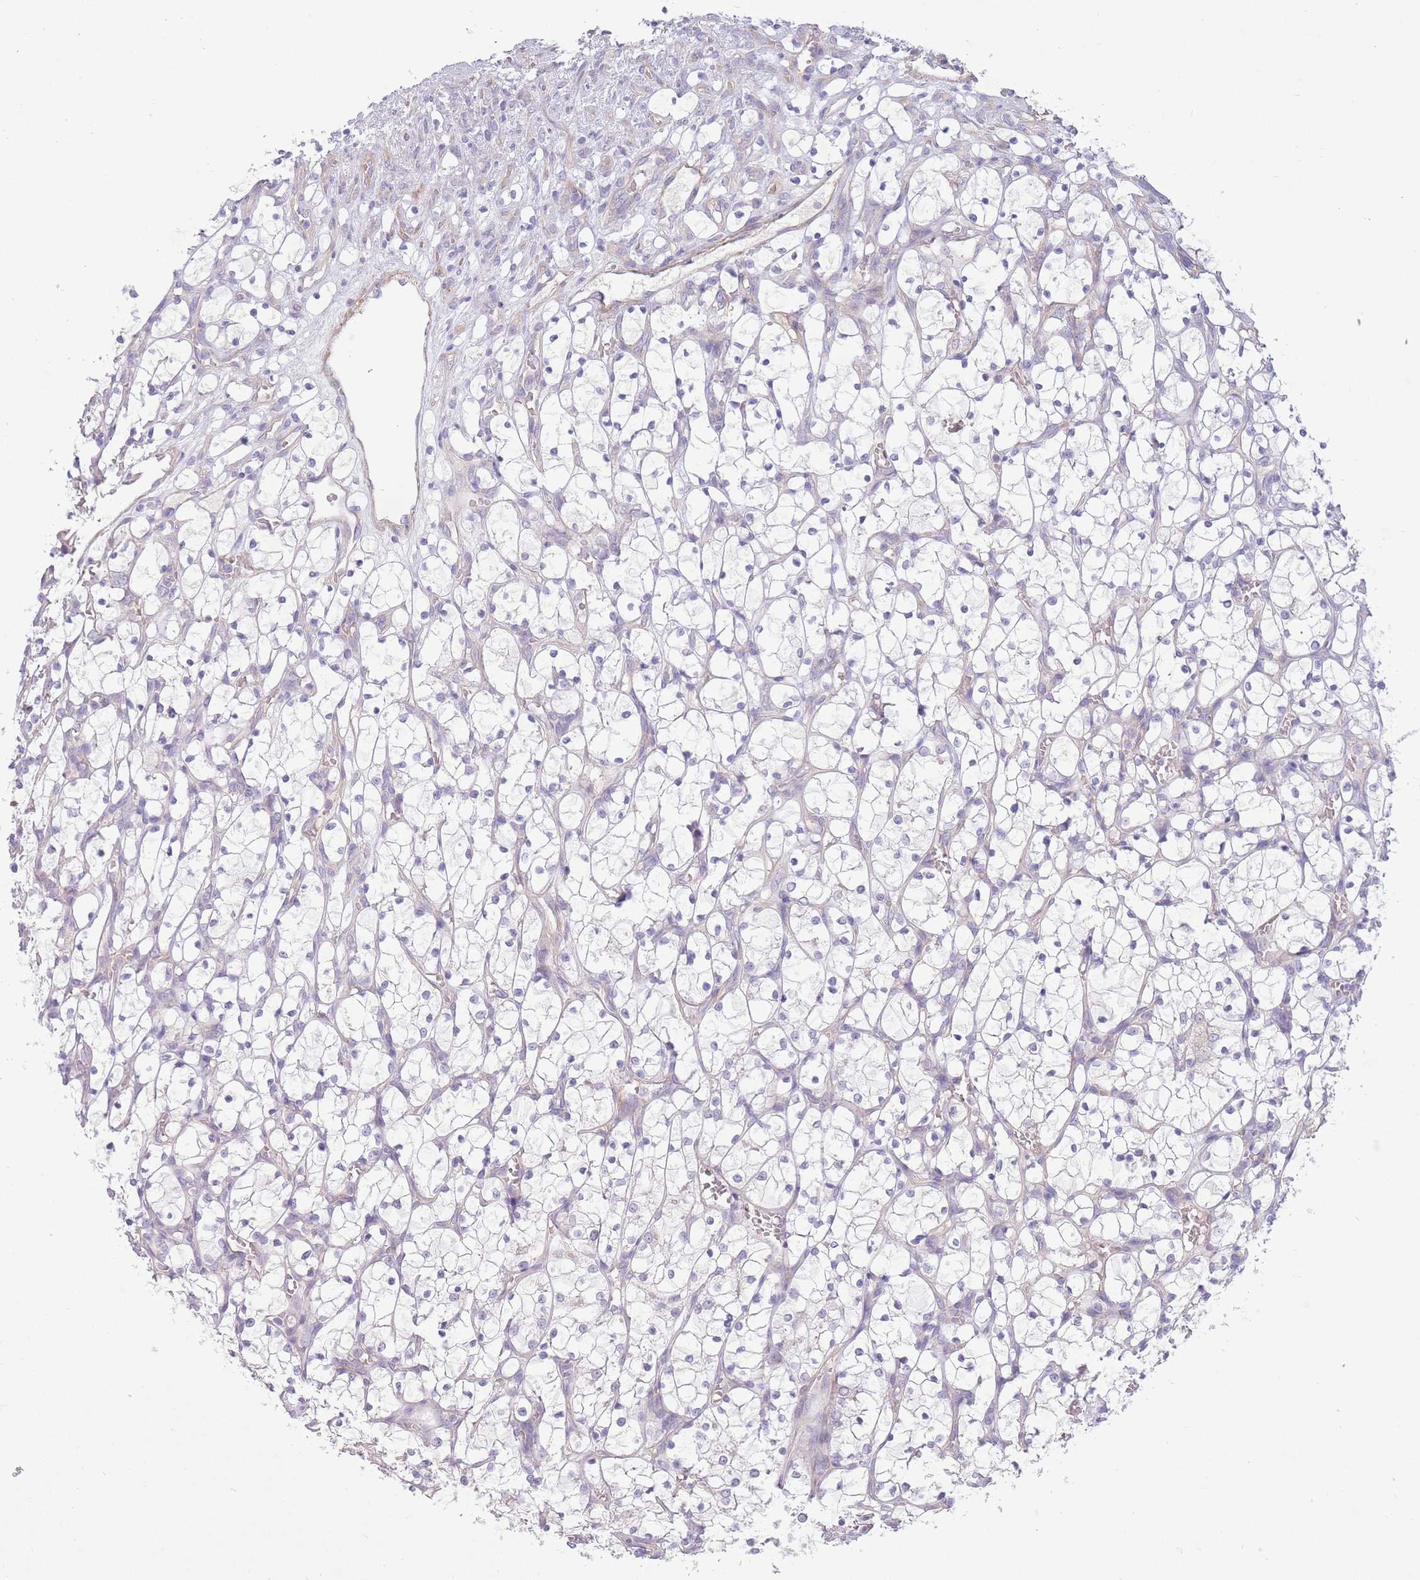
{"staining": {"intensity": "negative", "quantity": "none", "location": "none"}, "tissue": "renal cancer", "cell_type": "Tumor cells", "image_type": "cancer", "snomed": [{"axis": "morphology", "description": "Adenocarcinoma, NOS"}, {"axis": "topography", "description": "Kidney"}], "caption": "The immunohistochemistry (IHC) histopathology image has no significant expression in tumor cells of adenocarcinoma (renal) tissue.", "gene": "PNPLA5", "patient": {"sex": "female", "age": 69}}